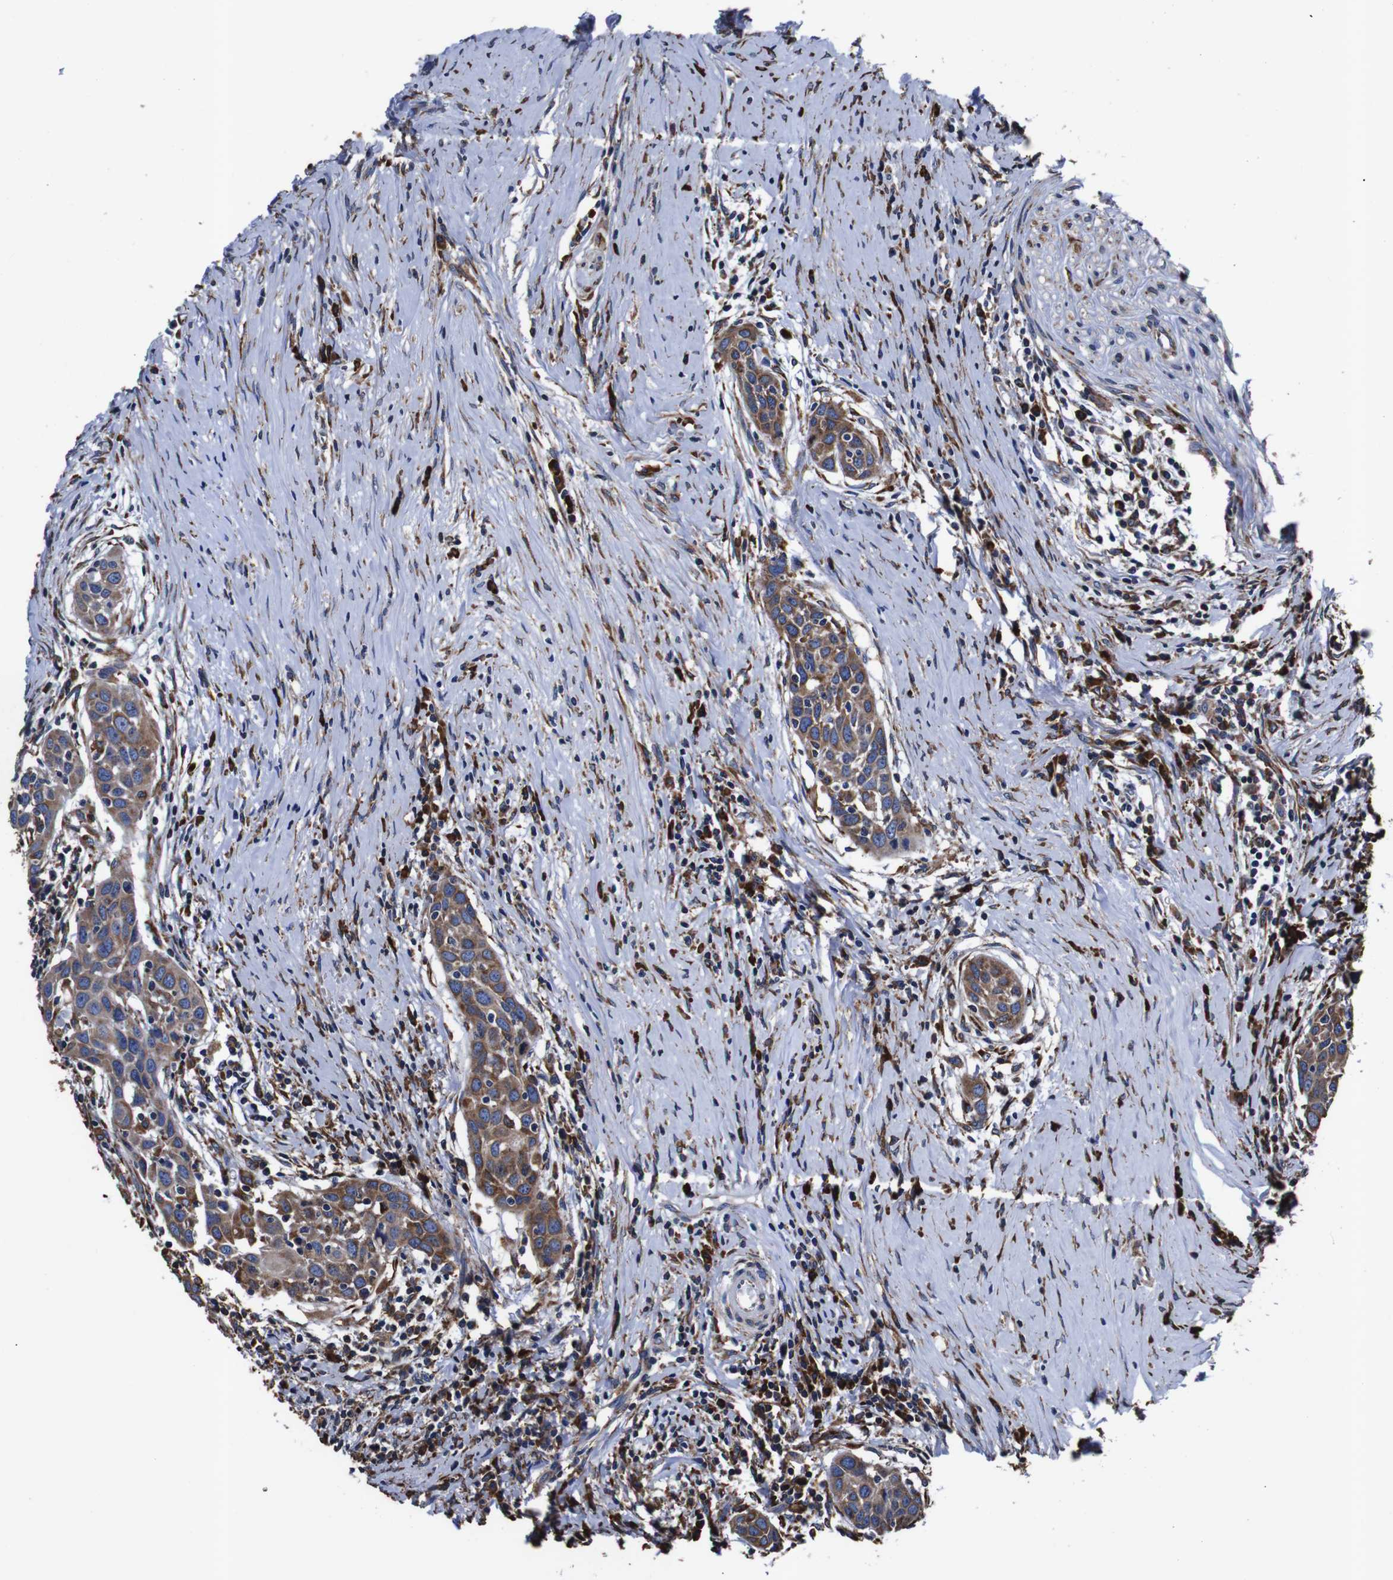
{"staining": {"intensity": "moderate", "quantity": ">75%", "location": "cytoplasmic/membranous"}, "tissue": "head and neck cancer", "cell_type": "Tumor cells", "image_type": "cancer", "snomed": [{"axis": "morphology", "description": "Squamous cell carcinoma, NOS"}, {"axis": "topography", "description": "Oral tissue"}, {"axis": "topography", "description": "Head-Neck"}], "caption": "Protein staining displays moderate cytoplasmic/membranous staining in approximately >75% of tumor cells in head and neck squamous cell carcinoma.", "gene": "PPIB", "patient": {"sex": "female", "age": 50}}